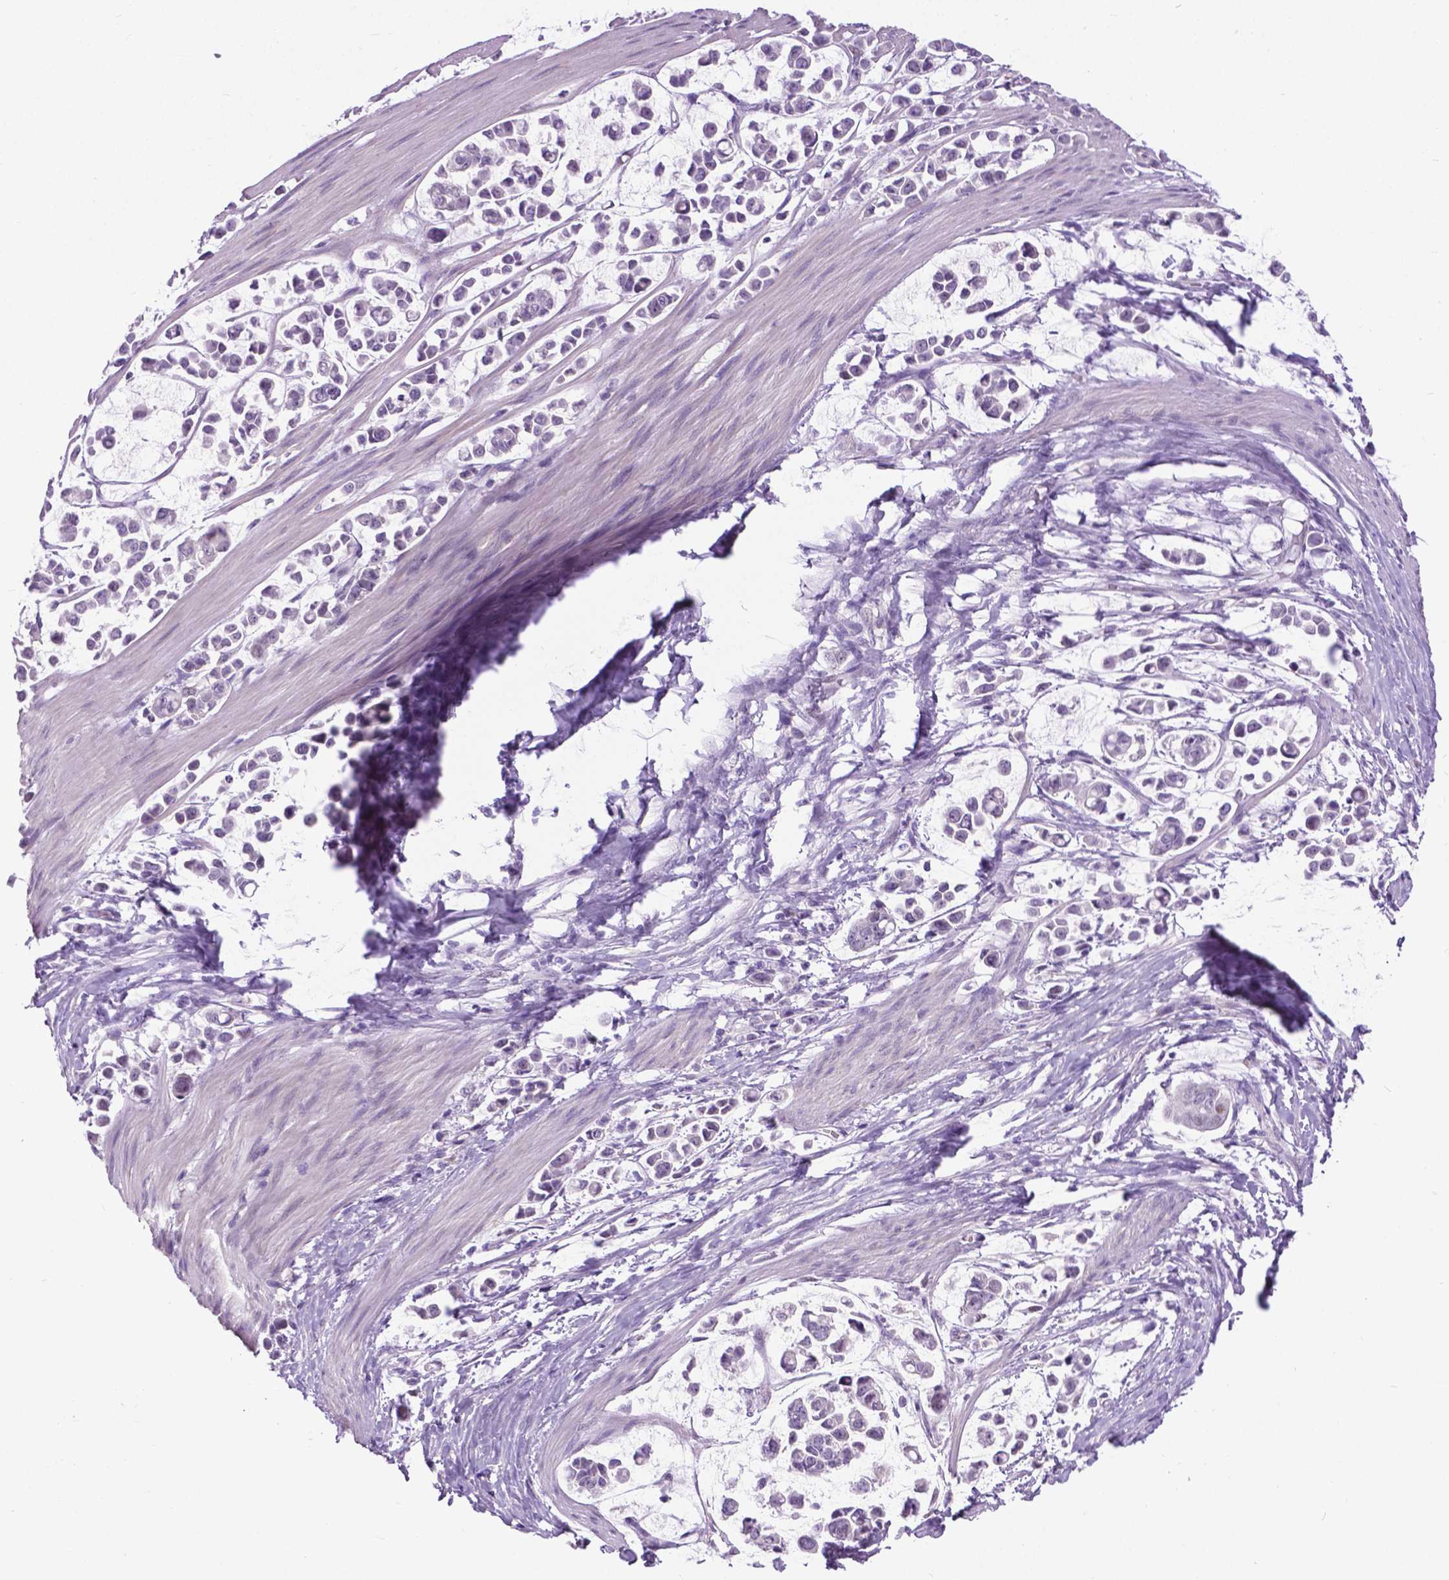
{"staining": {"intensity": "negative", "quantity": "none", "location": "none"}, "tissue": "stomach cancer", "cell_type": "Tumor cells", "image_type": "cancer", "snomed": [{"axis": "morphology", "description": "Adenocarcinoma, NOS"}, {"axis": "topography", "description": "Stomach"}], "caption": "Human stomach adenocarcinoma stained for a protein using IHC reveals no expression in tumor cells.", "gene": "APCDD1L", "patient": {"sex": "male", "age": 82}}